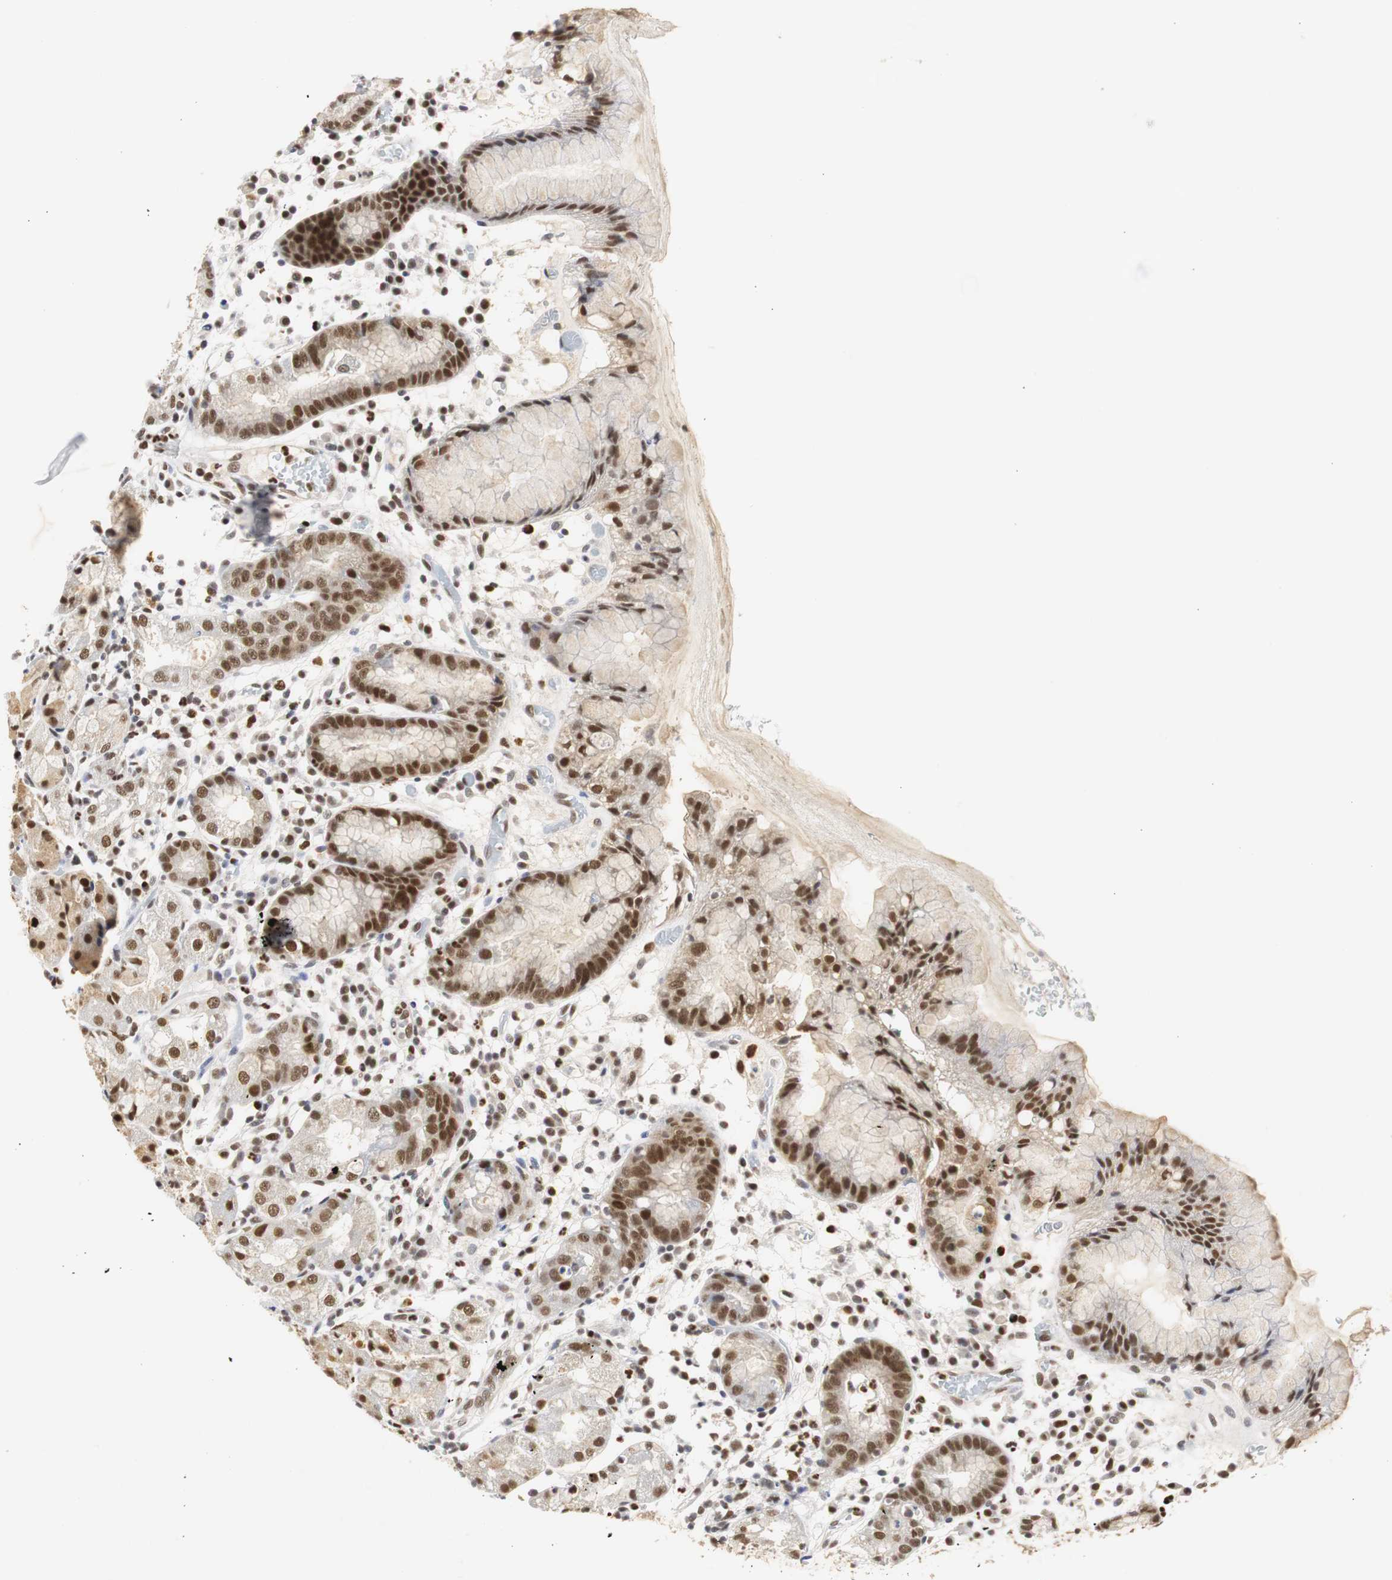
{"staining": {"intensity": "moderate", "quantity": "25%-75%", "location": "nuclear"}, "tissue": "stomach", "cell_type": "Glandular cells", "image_type": "normal", "snomed": [{"axis": "morphology", "description": "Normal tissue, NOS"}, {"axis": "topography", "description": "Stomach"}, {"axis": "topography", "description": "Stomach, lower"}], "caption": "IHC histopathology image of normal stomach: stomach stained using IHC exhibits medium levels of moderate protein expression localized specifically in the nuclear of glandular cells, appearing as a nuclear brown color.", "gene": "ZFC3H1", "patient": {"sex": "female", "age": 75}}